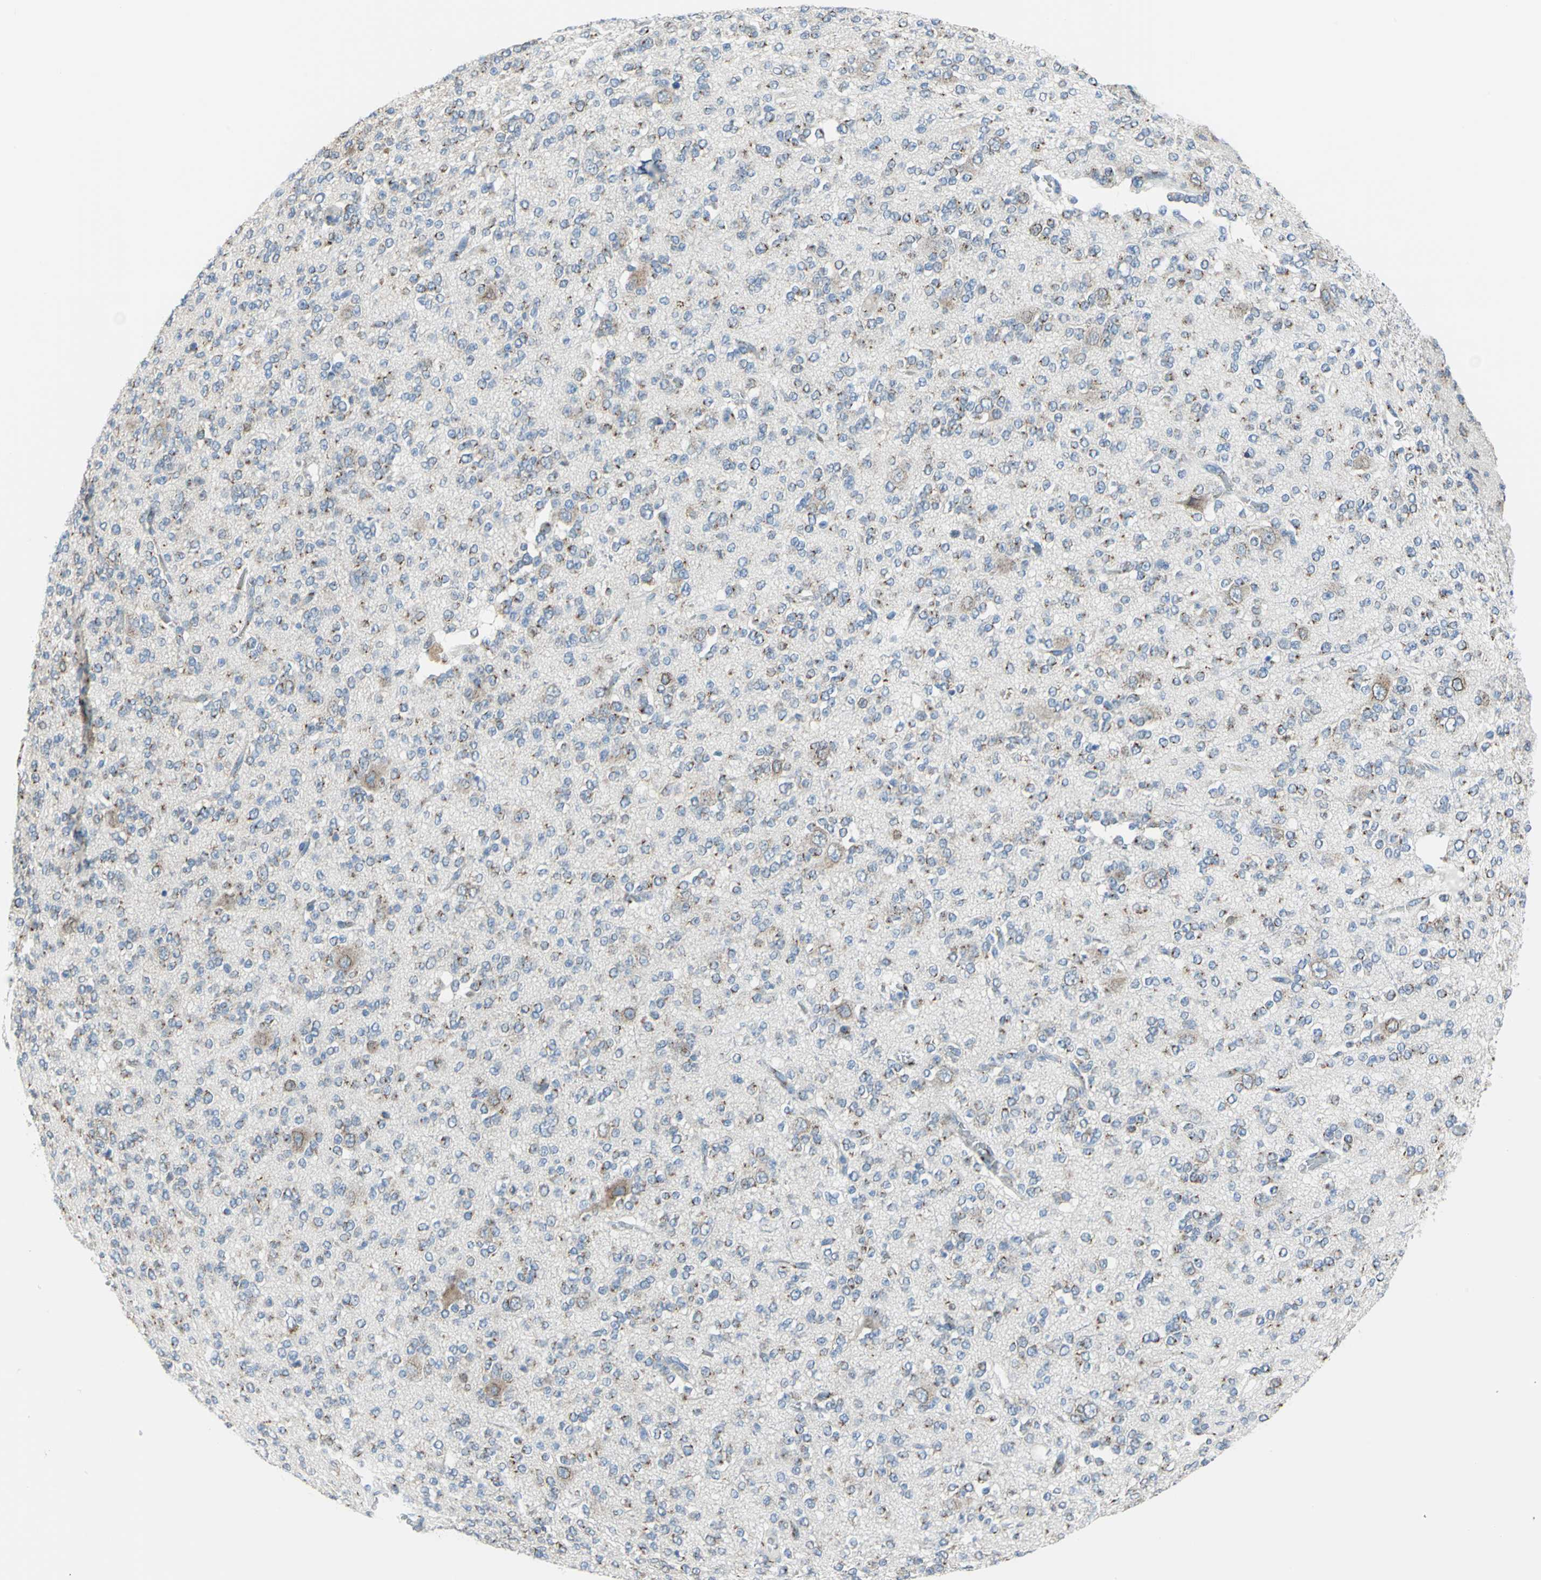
{"staining": {"intensity": "moderate", "quantity": "25%-75%", "location": "cytoplasmic/membranous"}, "tissue": "glioma", "cell_type": "Tumor cells", "image_type": "cancer", "snomed": [{"axis": "morphology", "description": "Glioma, malignant, Low grade"}, {"axis": "topography", "description": "Brain"}], "caption": "An immunohistochemistry image of neoplastic tissue is shown. Protein staining in brown highlights moderate cytoplasmic/membranous positivity in glioma within tumor cells.", "gene": "GPR3", "patient": {"sex": "male", "age": 38}}